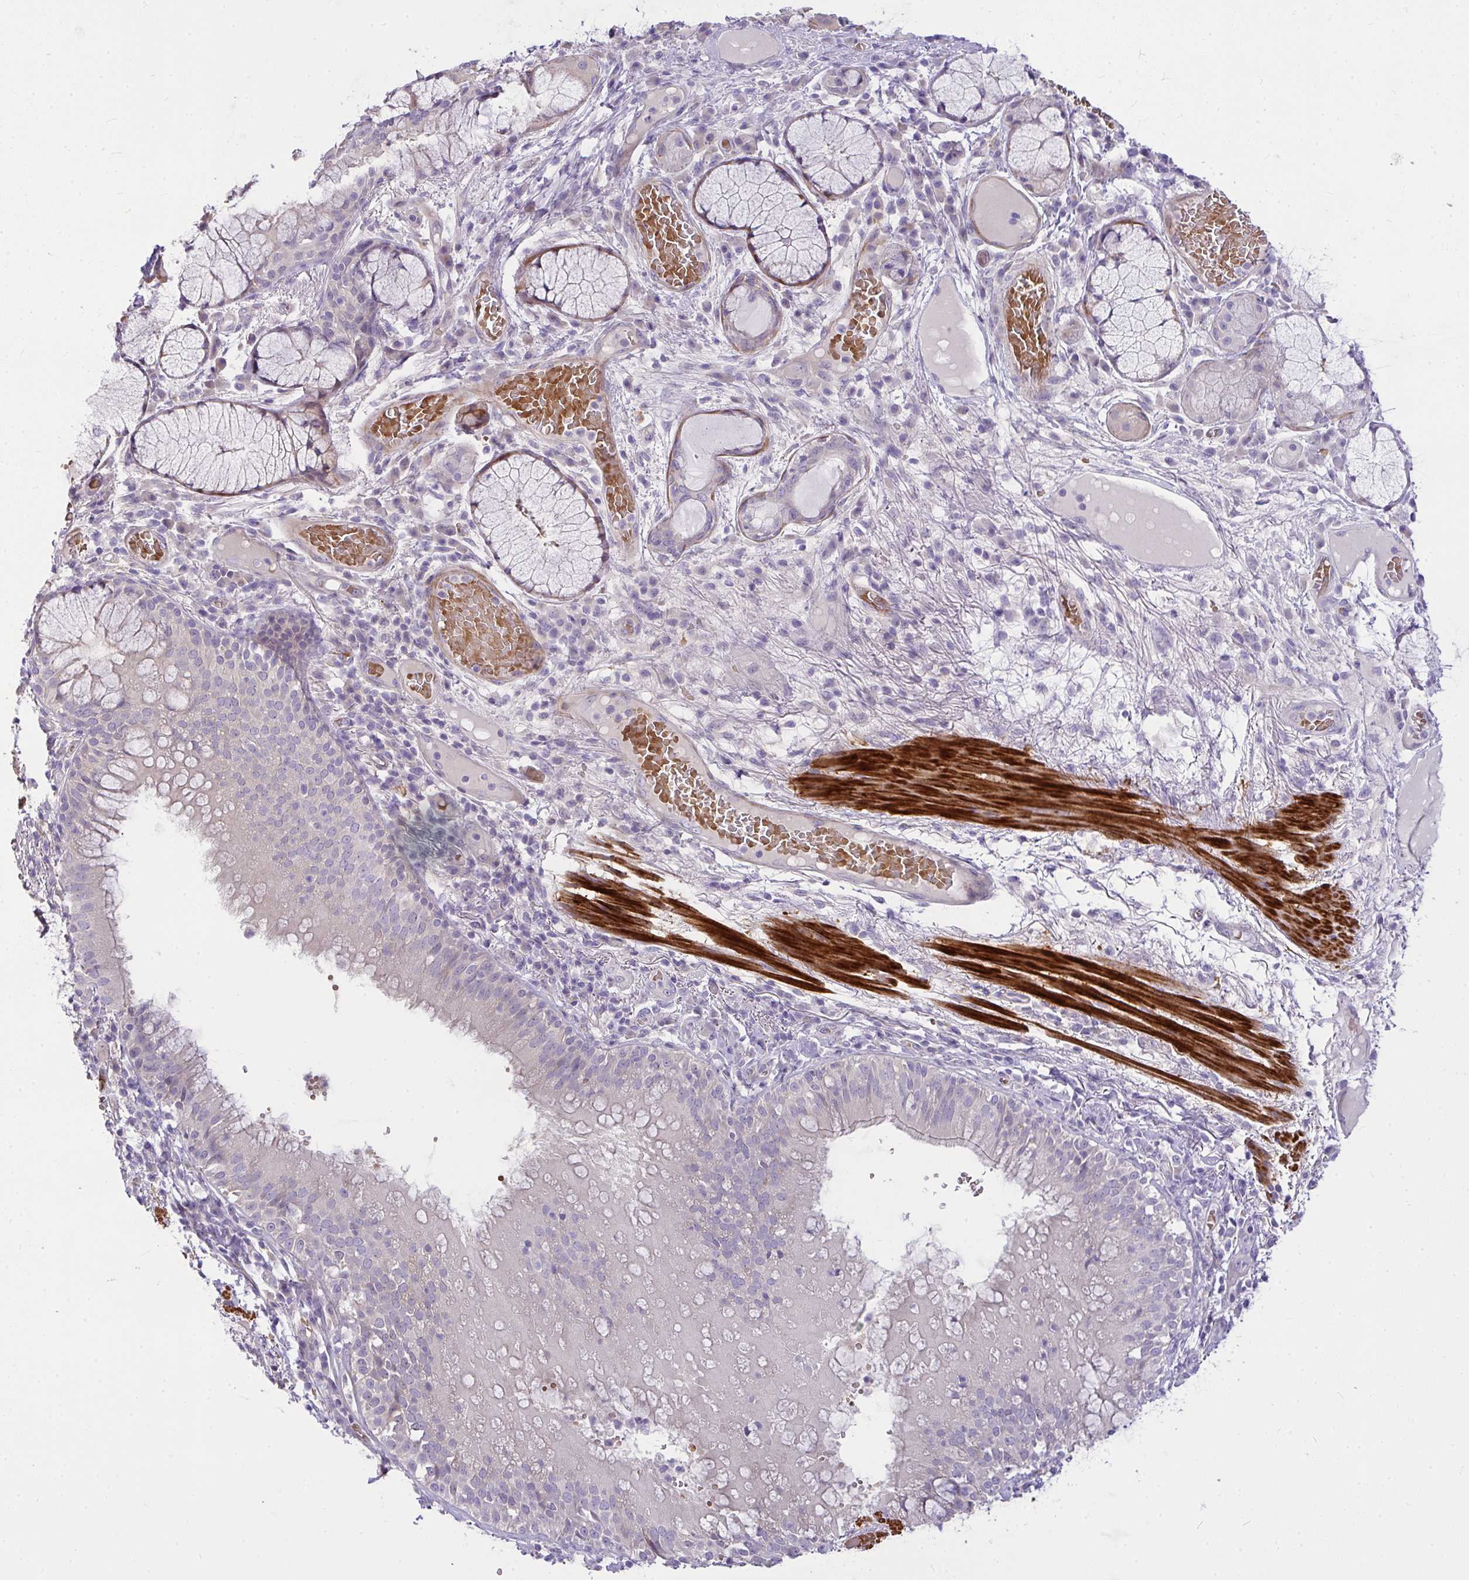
{"staining": {"intensity": "negative", "quantity": "none", "location": "none"}, "tissue": "bronchus", "cell_type": "Respiratory epithelial cells", "image_type": "normal", "snomed": [{"axis": "morphology", "description": "Normal tissue, NOS"}, {"axis": "topography", "description": "Cartilage tissue"}, {"axis": "topography", "description": "Bronchus"}], "caption": "High power microscopy histopathology image of an immunohistochemistry (IHC) photomicrograph of benign bronchus, revealing no significant expression in respiratory epithelial cells.", "gene": "MOCS1", "patient": {"sex": "male", "age": 56}}